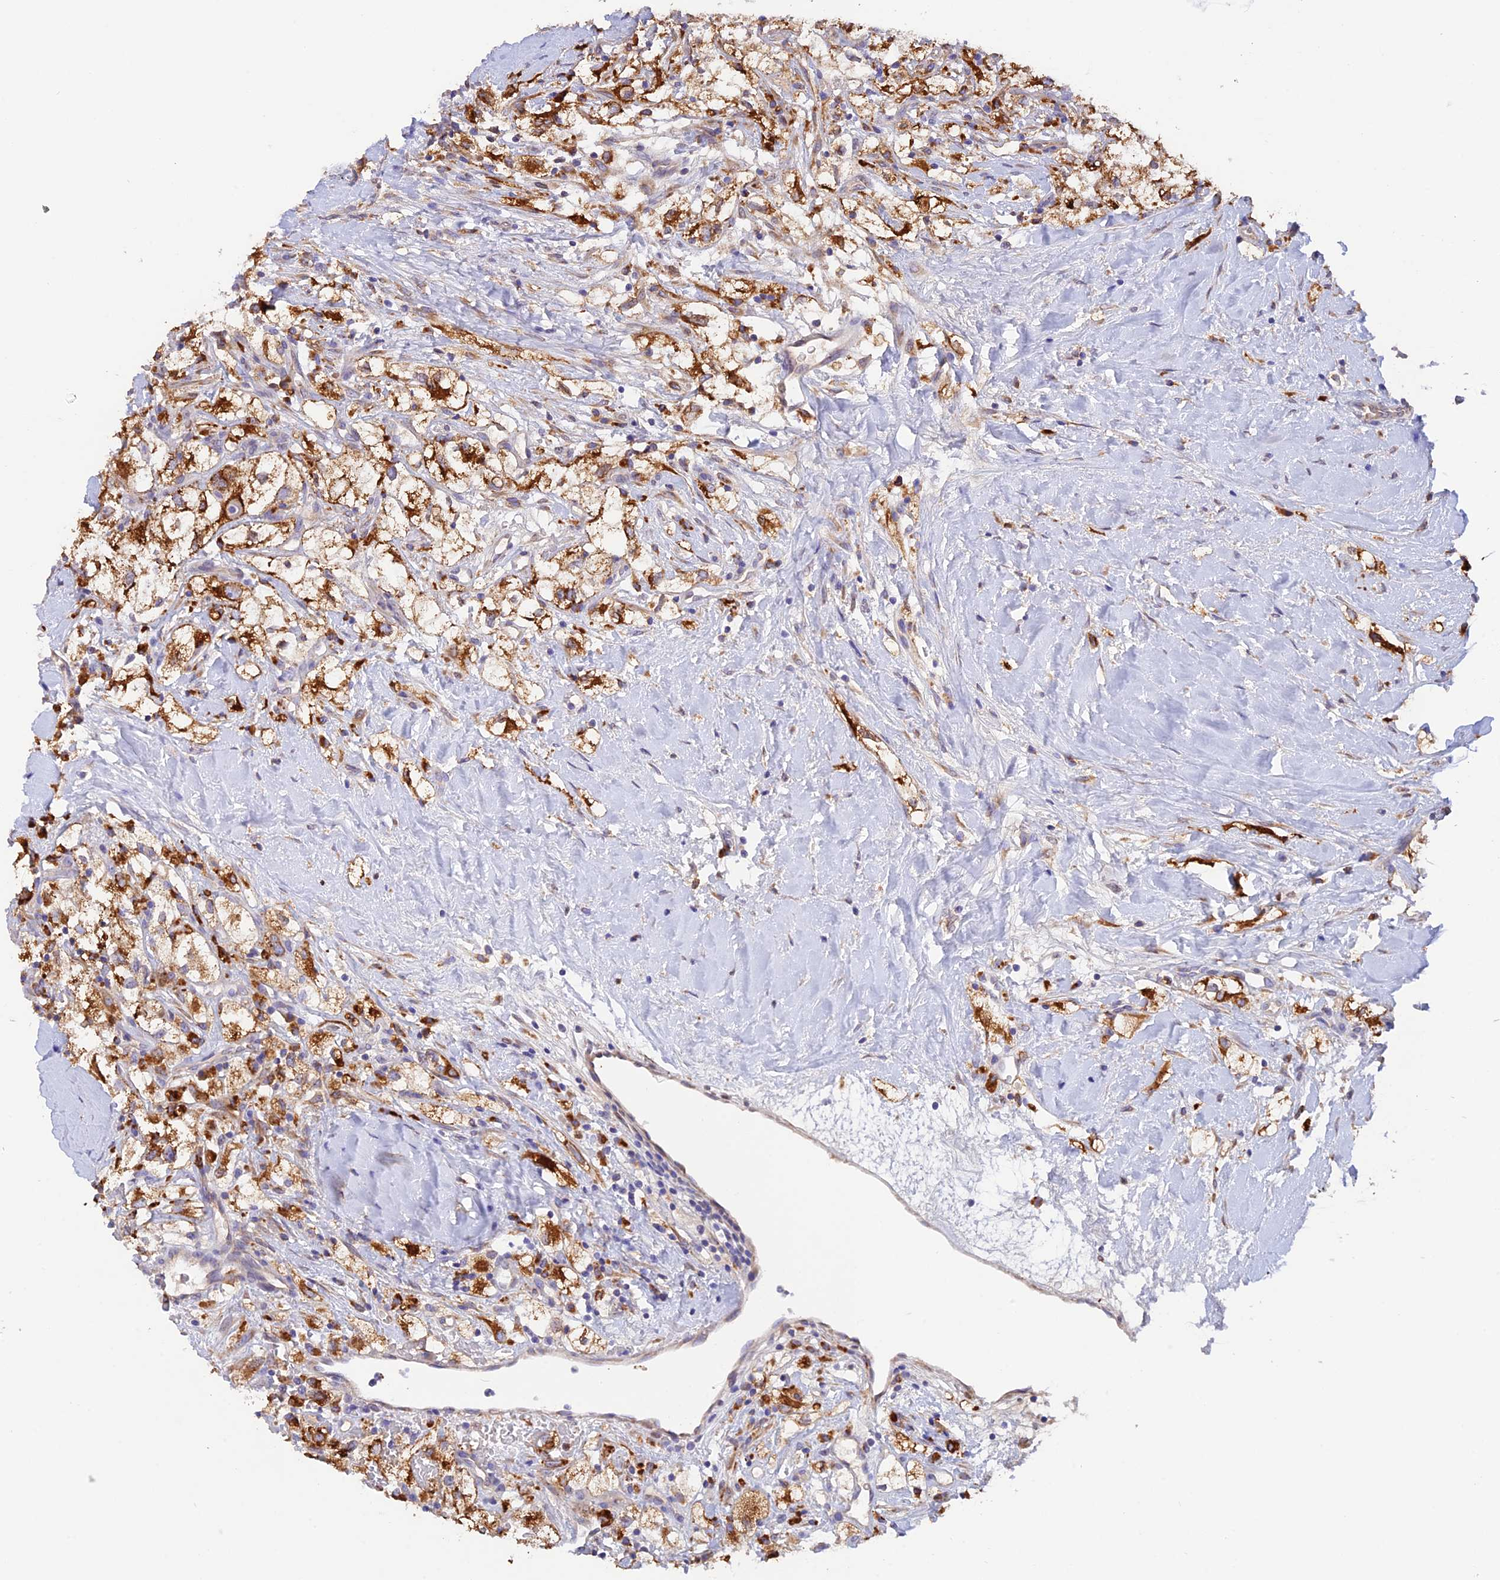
{"staining": {"intensity": "strong", "quantity": ">75%", "location": "cytoplasmic/membranous"}, "tissue": "renal cancer", "cell_type": "Tumor cells", "image_type": "cancer", "snomed": [{"axis": "morphology", "description": "Adenocarcinoma, NOS"}, {"axis": "topography", "description": "Kidney"}], "caption": "The histopathology image displays a brown stain indicating the presence of a protein in the cytoplasmic/membranous of tumor cells in renal adenocarcinoma.", "gene": "VKORC1", "patient": {"sex": "male", "age": 59}}